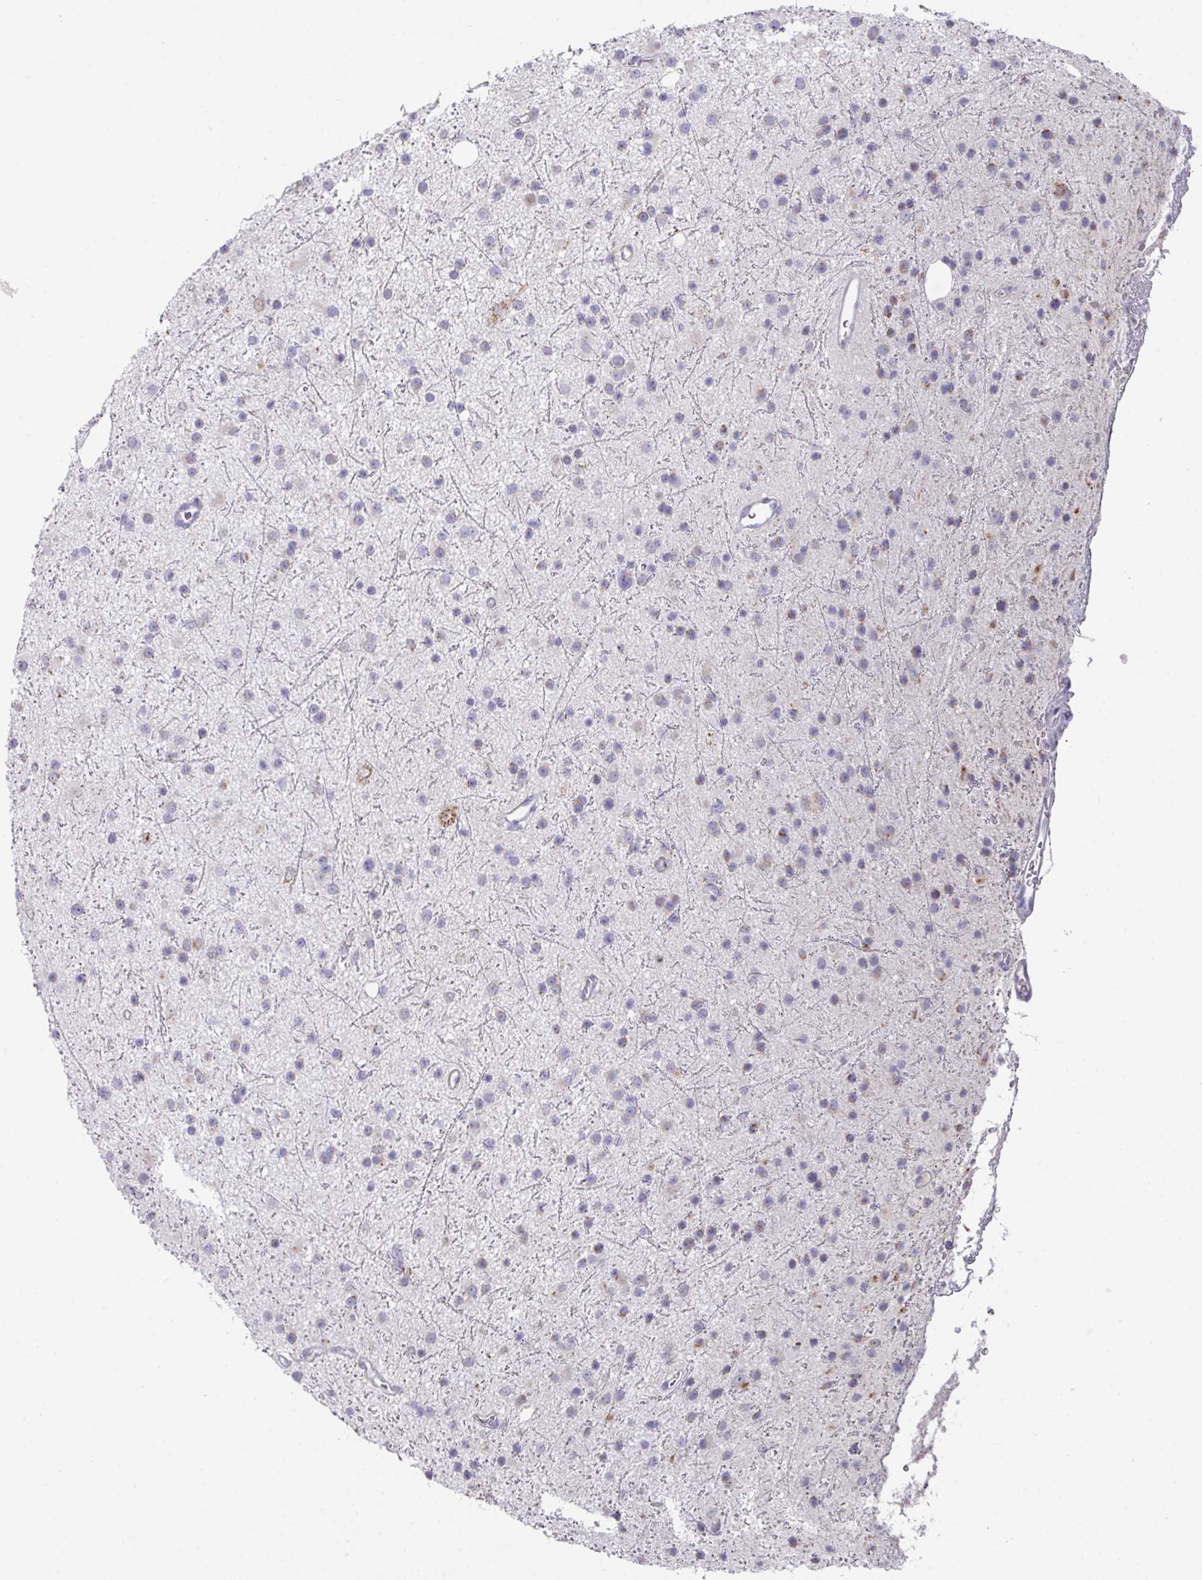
{"staining": {"intensity": "negative", "quantity": "none", "location": "none"}, "tissue": "glioma", "cell_type": "Tumor cells", "image_type": "cancer", "snomed": [{"axis": "morphology", "description": "Glioma, malignant, Low grade"}, {"axis": "topography", "description": "Cerebral cortex"}], "caption": "Tumor cells are negative for brown protein staining in malignant glioma (low-grade).", "gene": "VKORC1L1", "patient": {"sex": "female", "age": 39}}